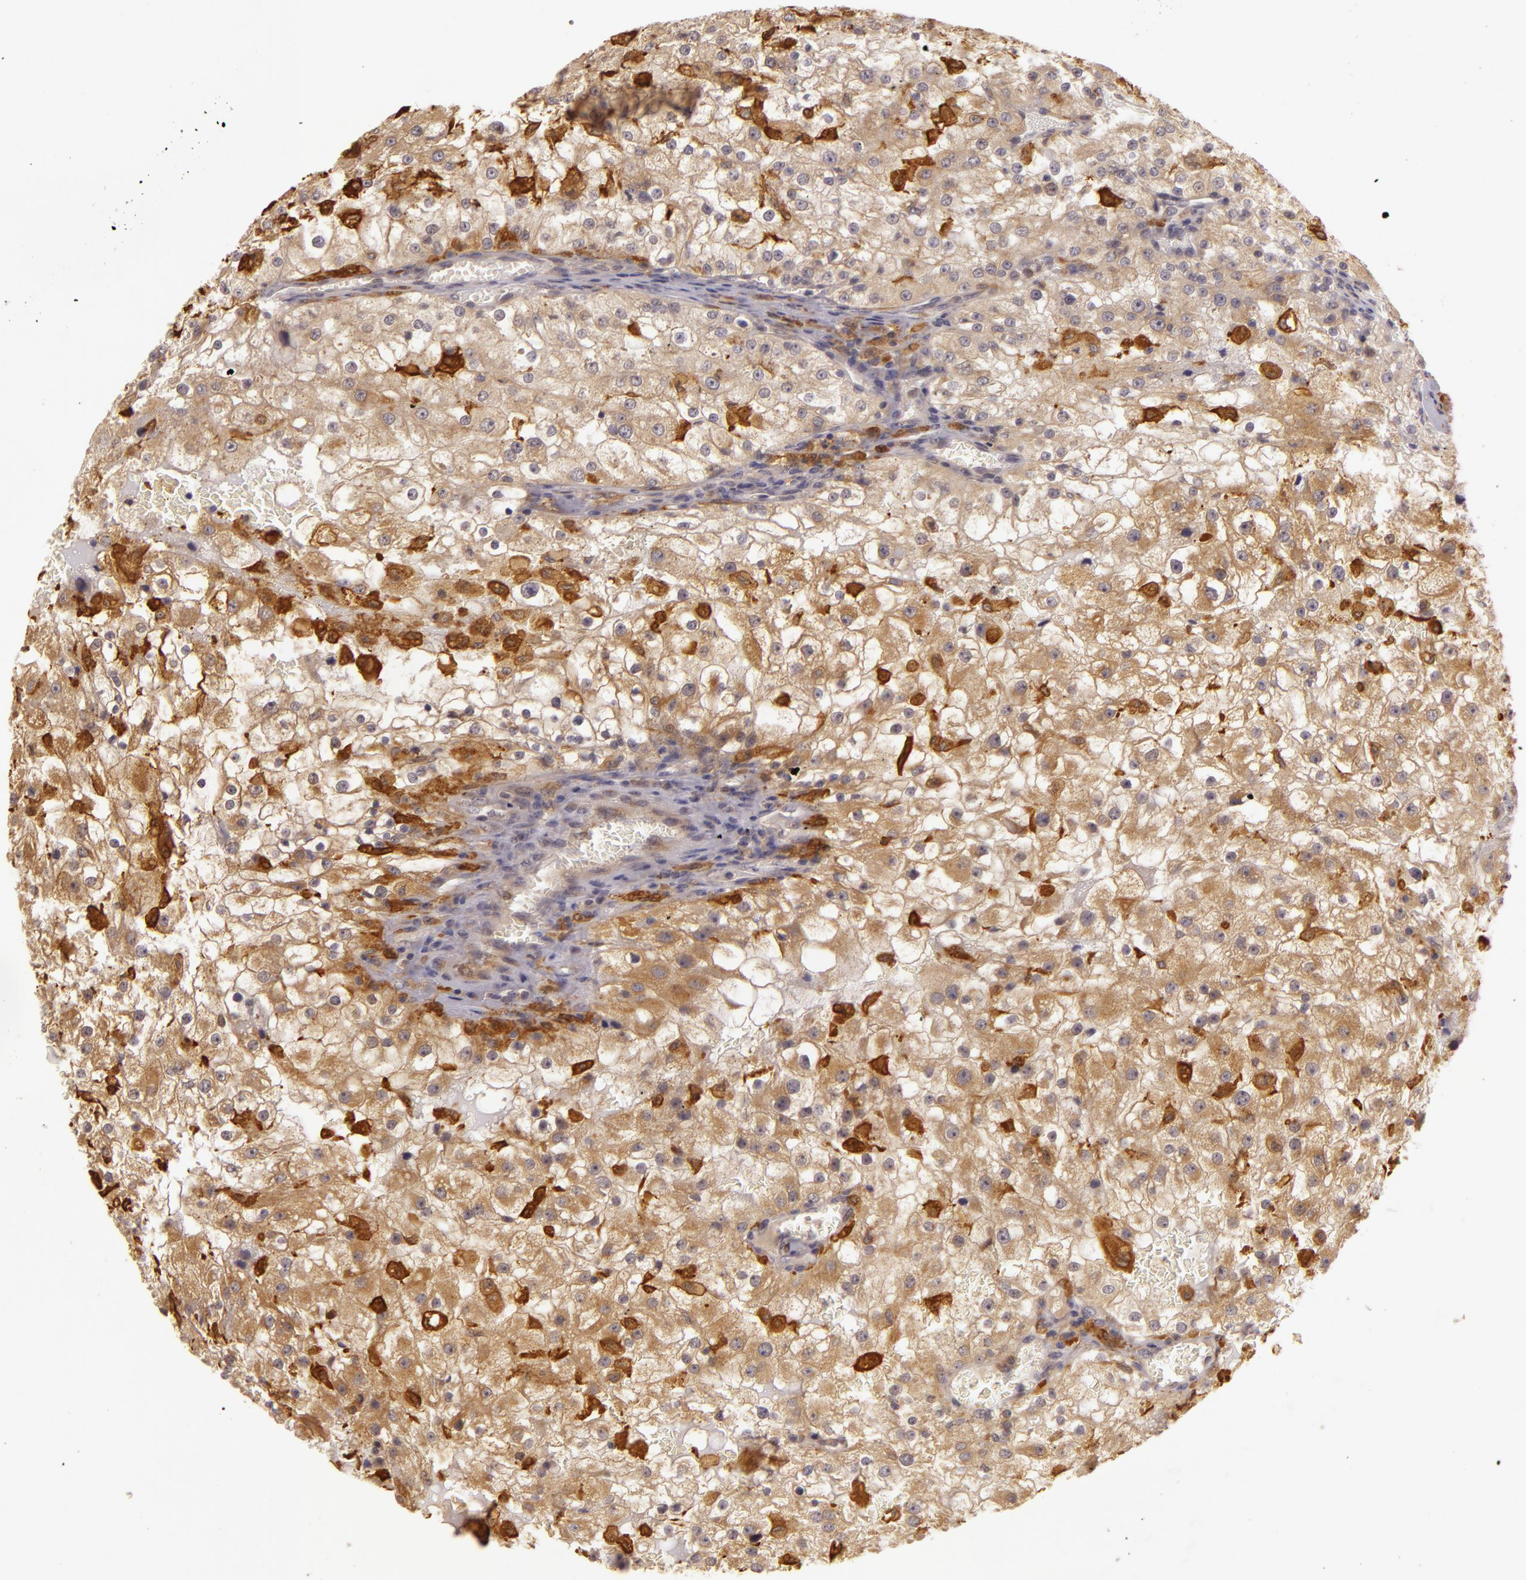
{"staining": {"intensity": "moderate", "quantity": "<25%", "location": "cytoplasmic/membranous"}, "tissue": "renal cancer", "cell_type": "Tumor cells", "image_type": "cancer", "snomed": [{"axis": "morphology", "description": "Adenocarcinoma, NOS"}, {"axis": "topography", "description": "Kidney"}], "caption": "A high-resolution micrograph shows immunohistochemistry staining of renal cancer, which displays moderate cytoplasmic/membranous positivity in about <25% of tumor cells.", "gene": "PPP1R3F", "patient": {"sex": "female", "age": 74}}